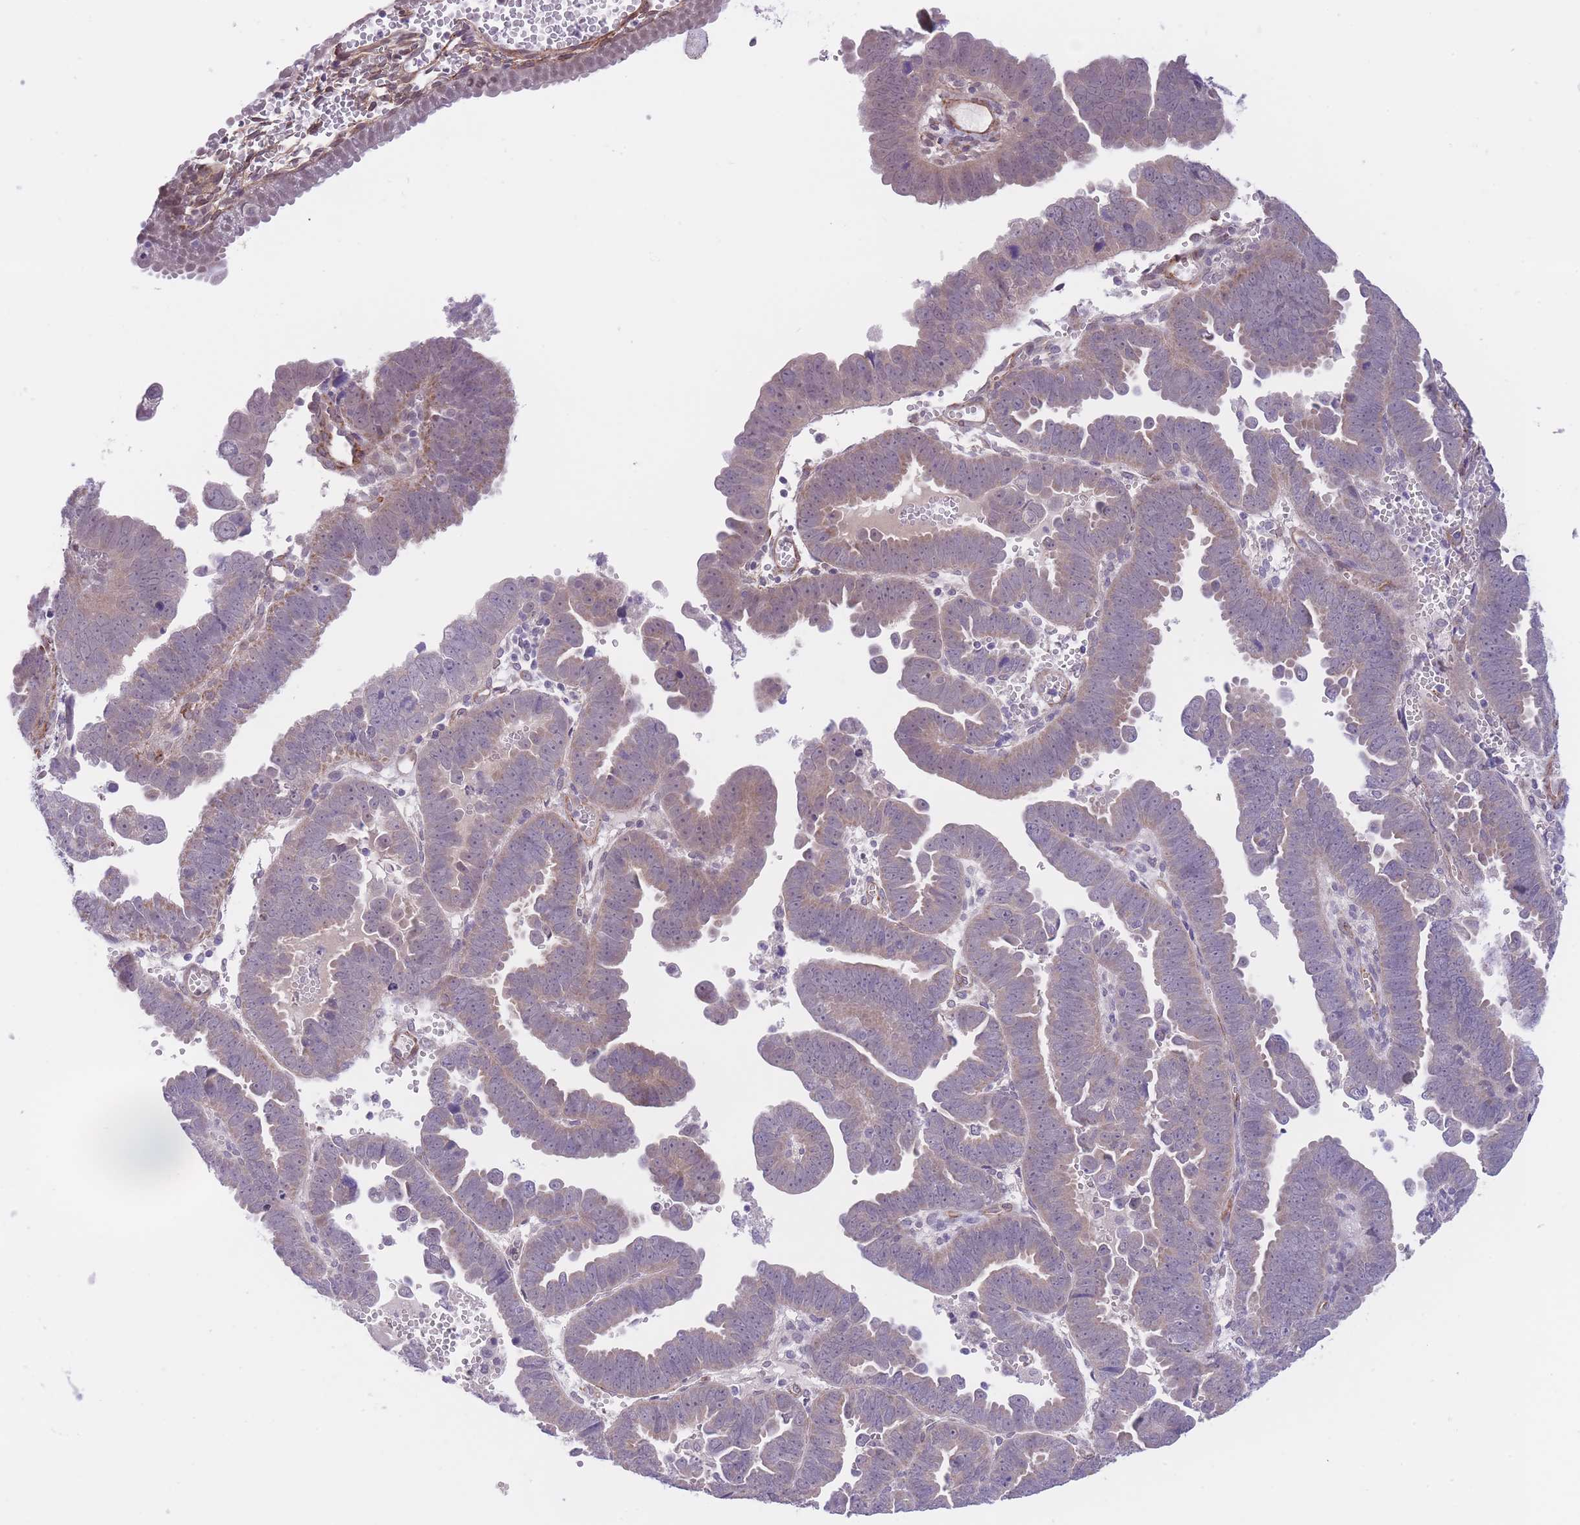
{"staining": {"intensity": "weak", "quantity": "25%-75%", "location": "cytoplasmic/membranous"}, "tissue": "endometrial cancer", "cell_type": "Tumor cells", "image_type": "cancer", "snomed": [{"axis": "morphology", "description": "Adenocarcinoma, NOS"}, {"axis": "topography", "description": "Endometrium"}], "caption": "The immunohistochemical stain highlights weak cytoplasmic/membranous positivity in tumor cells of endometrial adenocarcinoma tissue.", "gene": "QTRT1", "patient": {"sex": "female", "age": 75}}